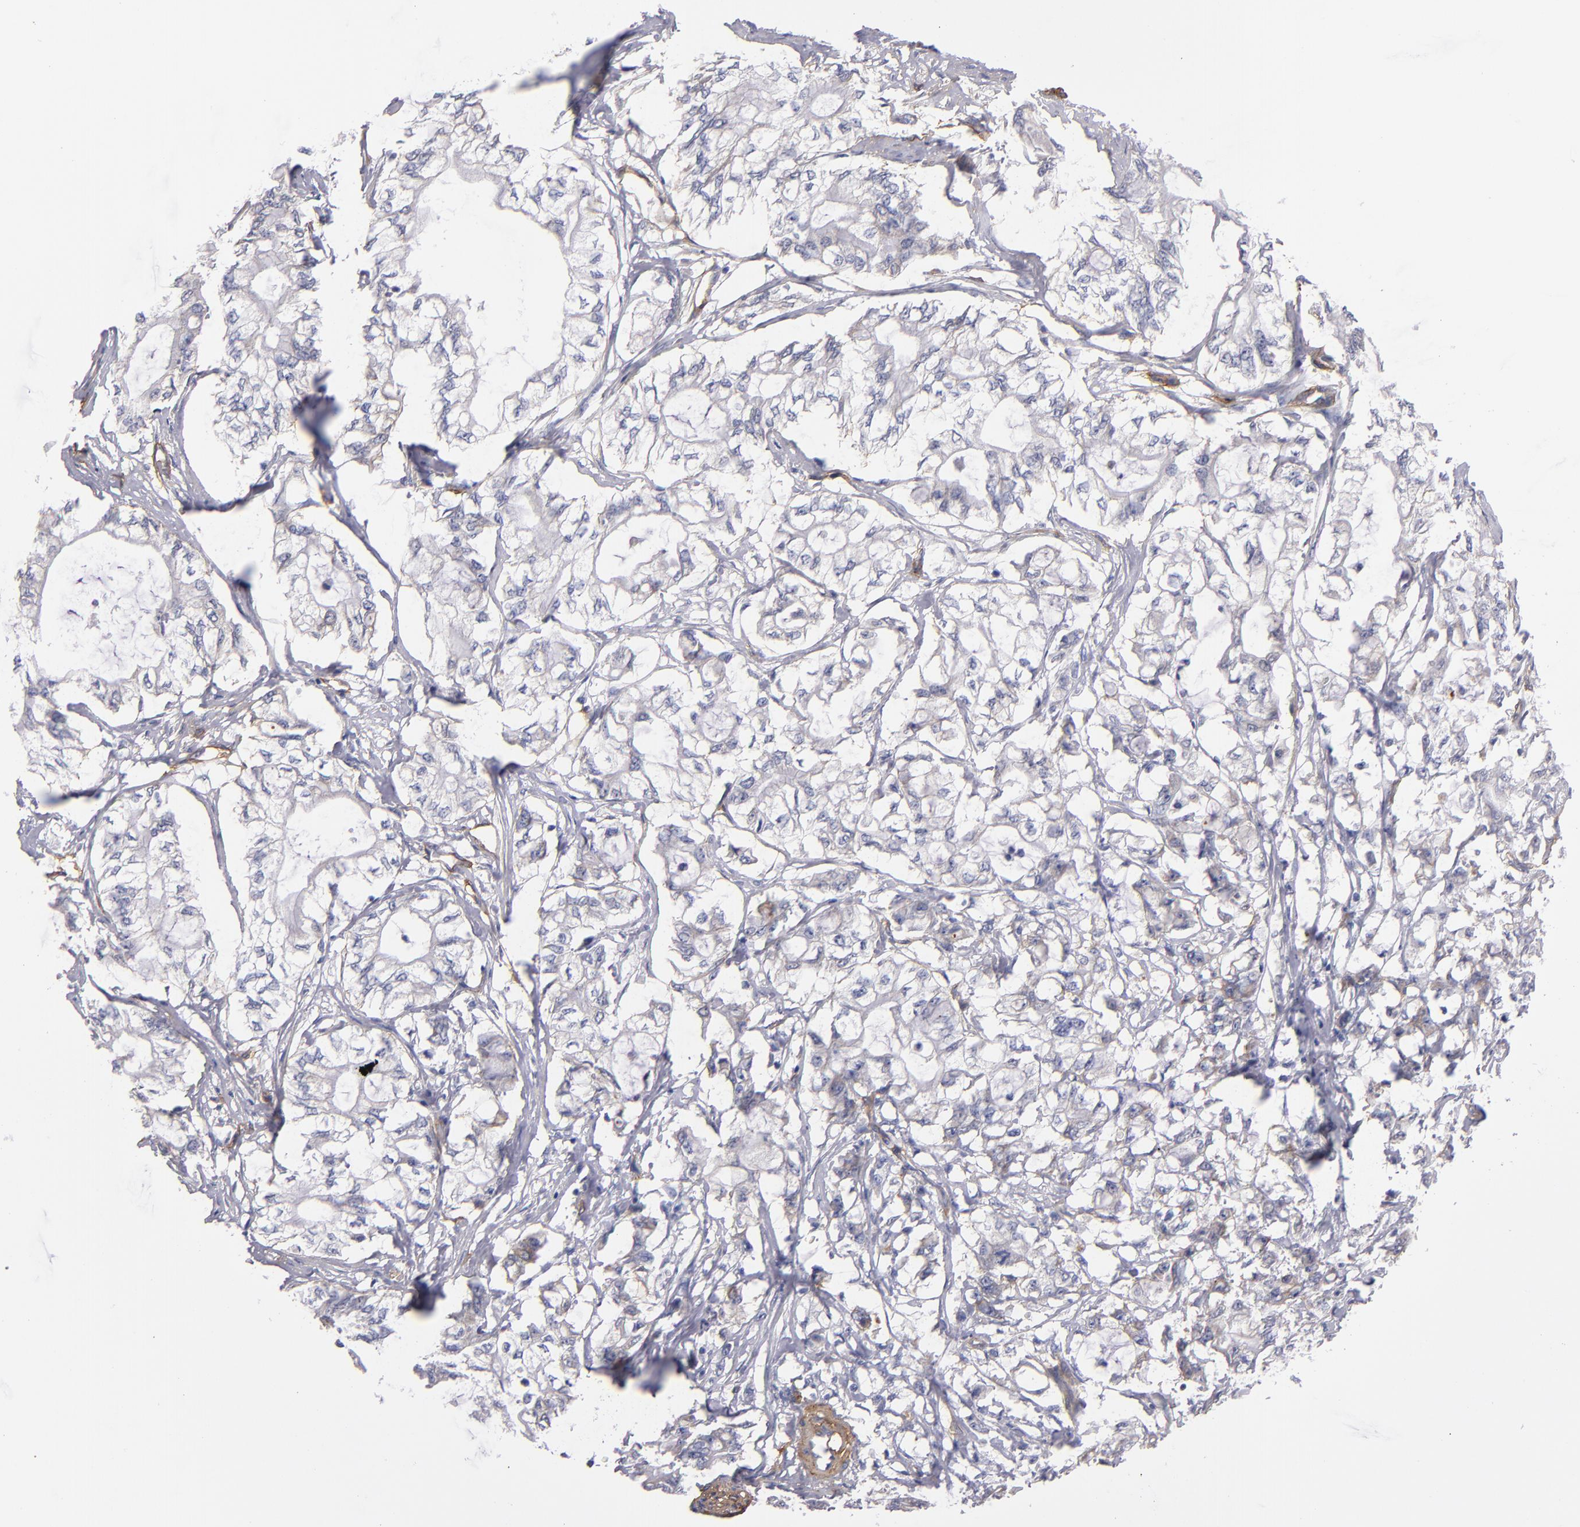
{"staining": {"intensity": "weak", "quantity": ">75%", "location": "cytoplasmic/membranous"}, "tissue": "pancreatic cancer", "cell_type": "Tumor cells", "image_type": "cancer", "snomed": [{"axis": "morphology", "description": "Adenocarcinoma, NOS"}, {"axis": "topography", "description": "Pancreas"}], "caption": "Immunohistochemistry (IHC) image of neoplastic tissue: pancreatic cancer (adenocarcinoma) stained using IHC shows low levels of weak protein expression localized specifically in the cytoplasmic/membranous of tumor cells, appearing as a cytoplasmic/membranous brown color.", "gene": "LAMC1", "patient": {"sex": "male", "age": 79}}